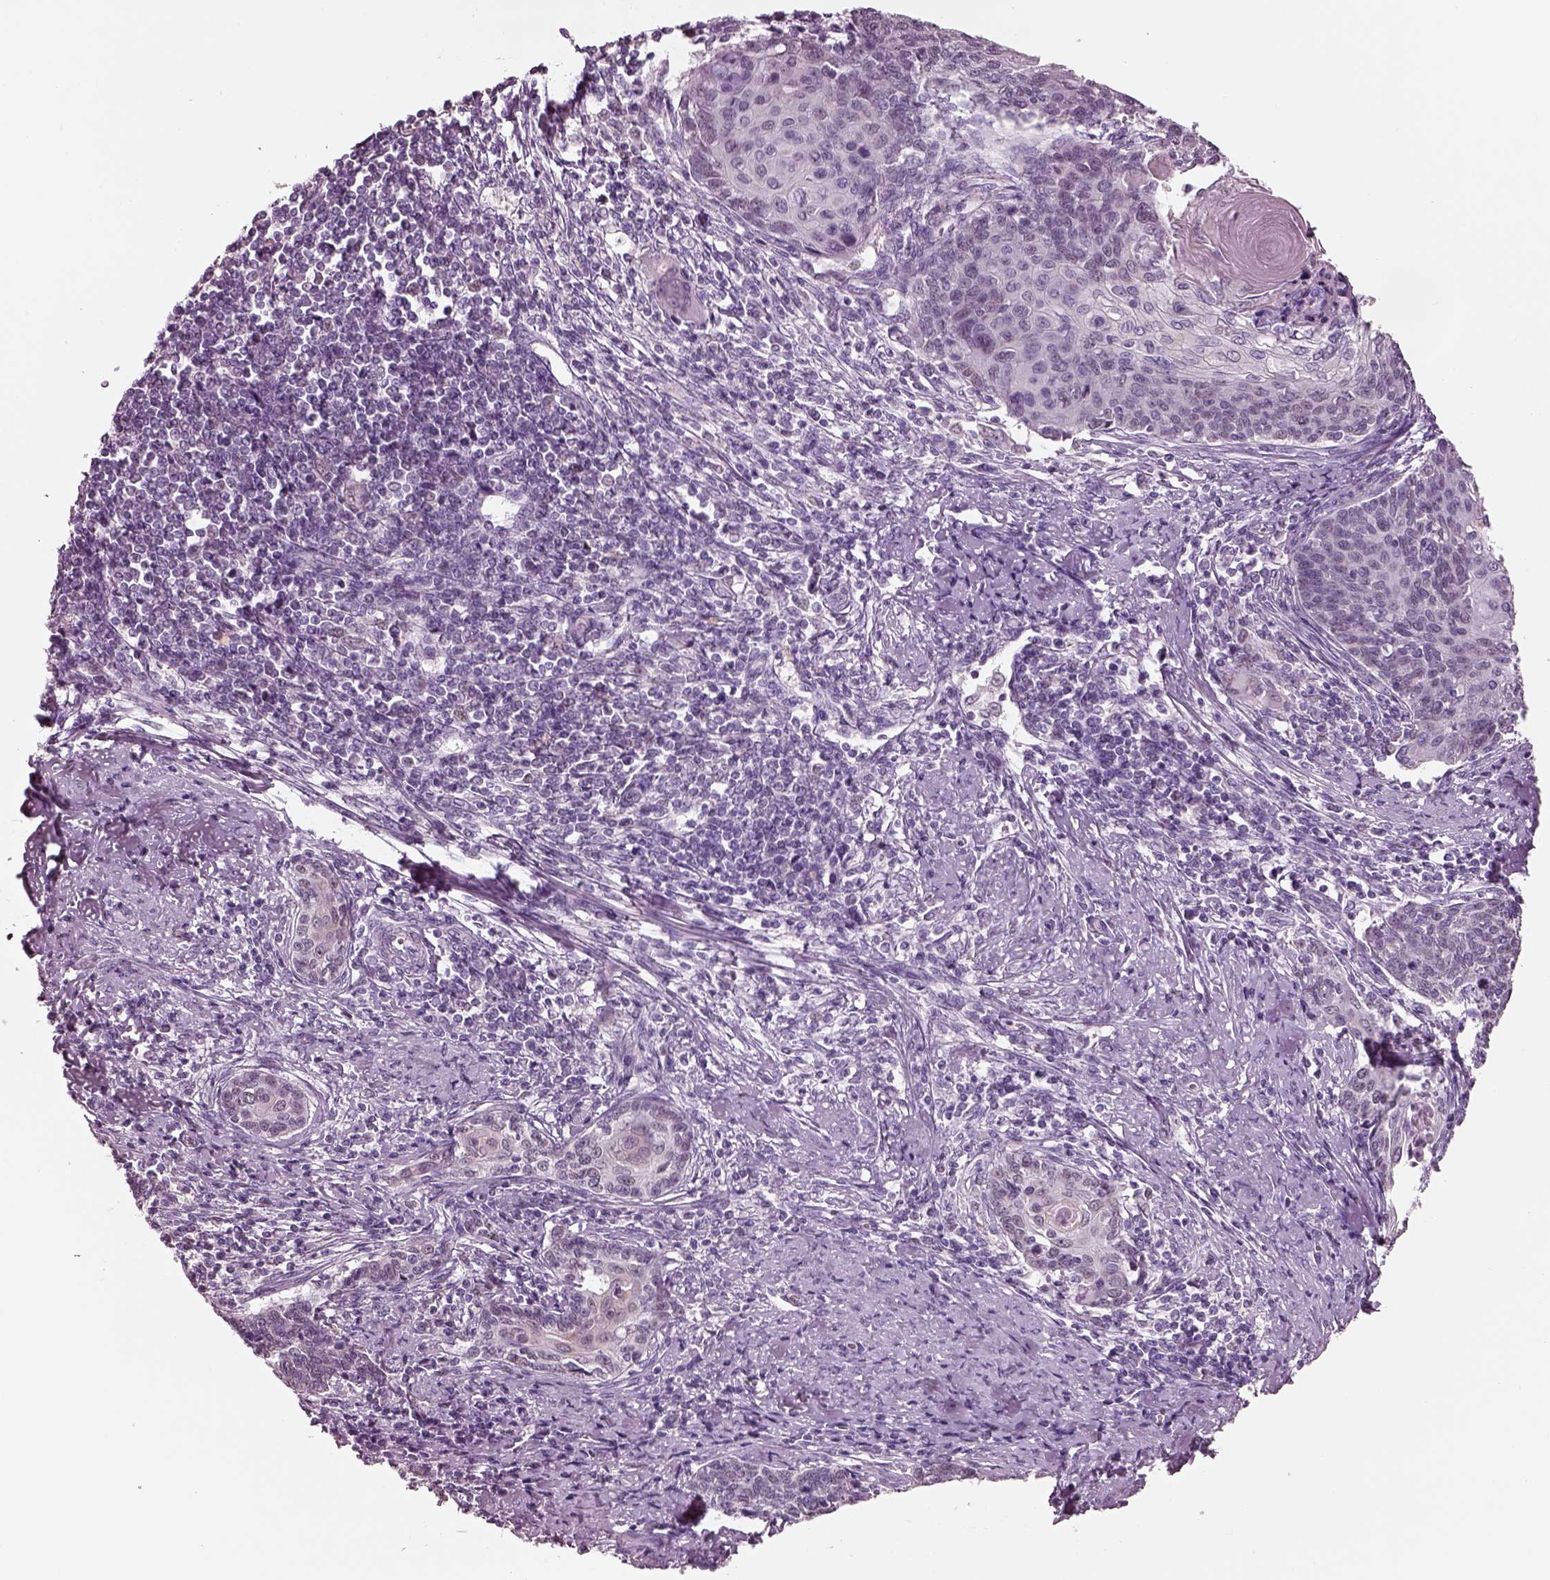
{"staining": {"intensity": "weak", "quantity": "<25%", "location": "cytoplasmic/membranous"}, "tissue": "cervical cancer", "cell_type": "Tumor cells", "image_type": "cancer", "snomed": [{"axis": "morphology", "description": "Squamous cell carcinoma, NOS"}, {"axis": "topography", "description": "Cervix"}], "caption": "This histopathology image is of cervical cancer stained with immunohistochemistry (IHC) to label a protein in brown with the nuclei are counter-stained blue. There is no positivity in tumor cells.", "gene": "ELSPBP1", "patient": {"sex": "female", "age": 39}}